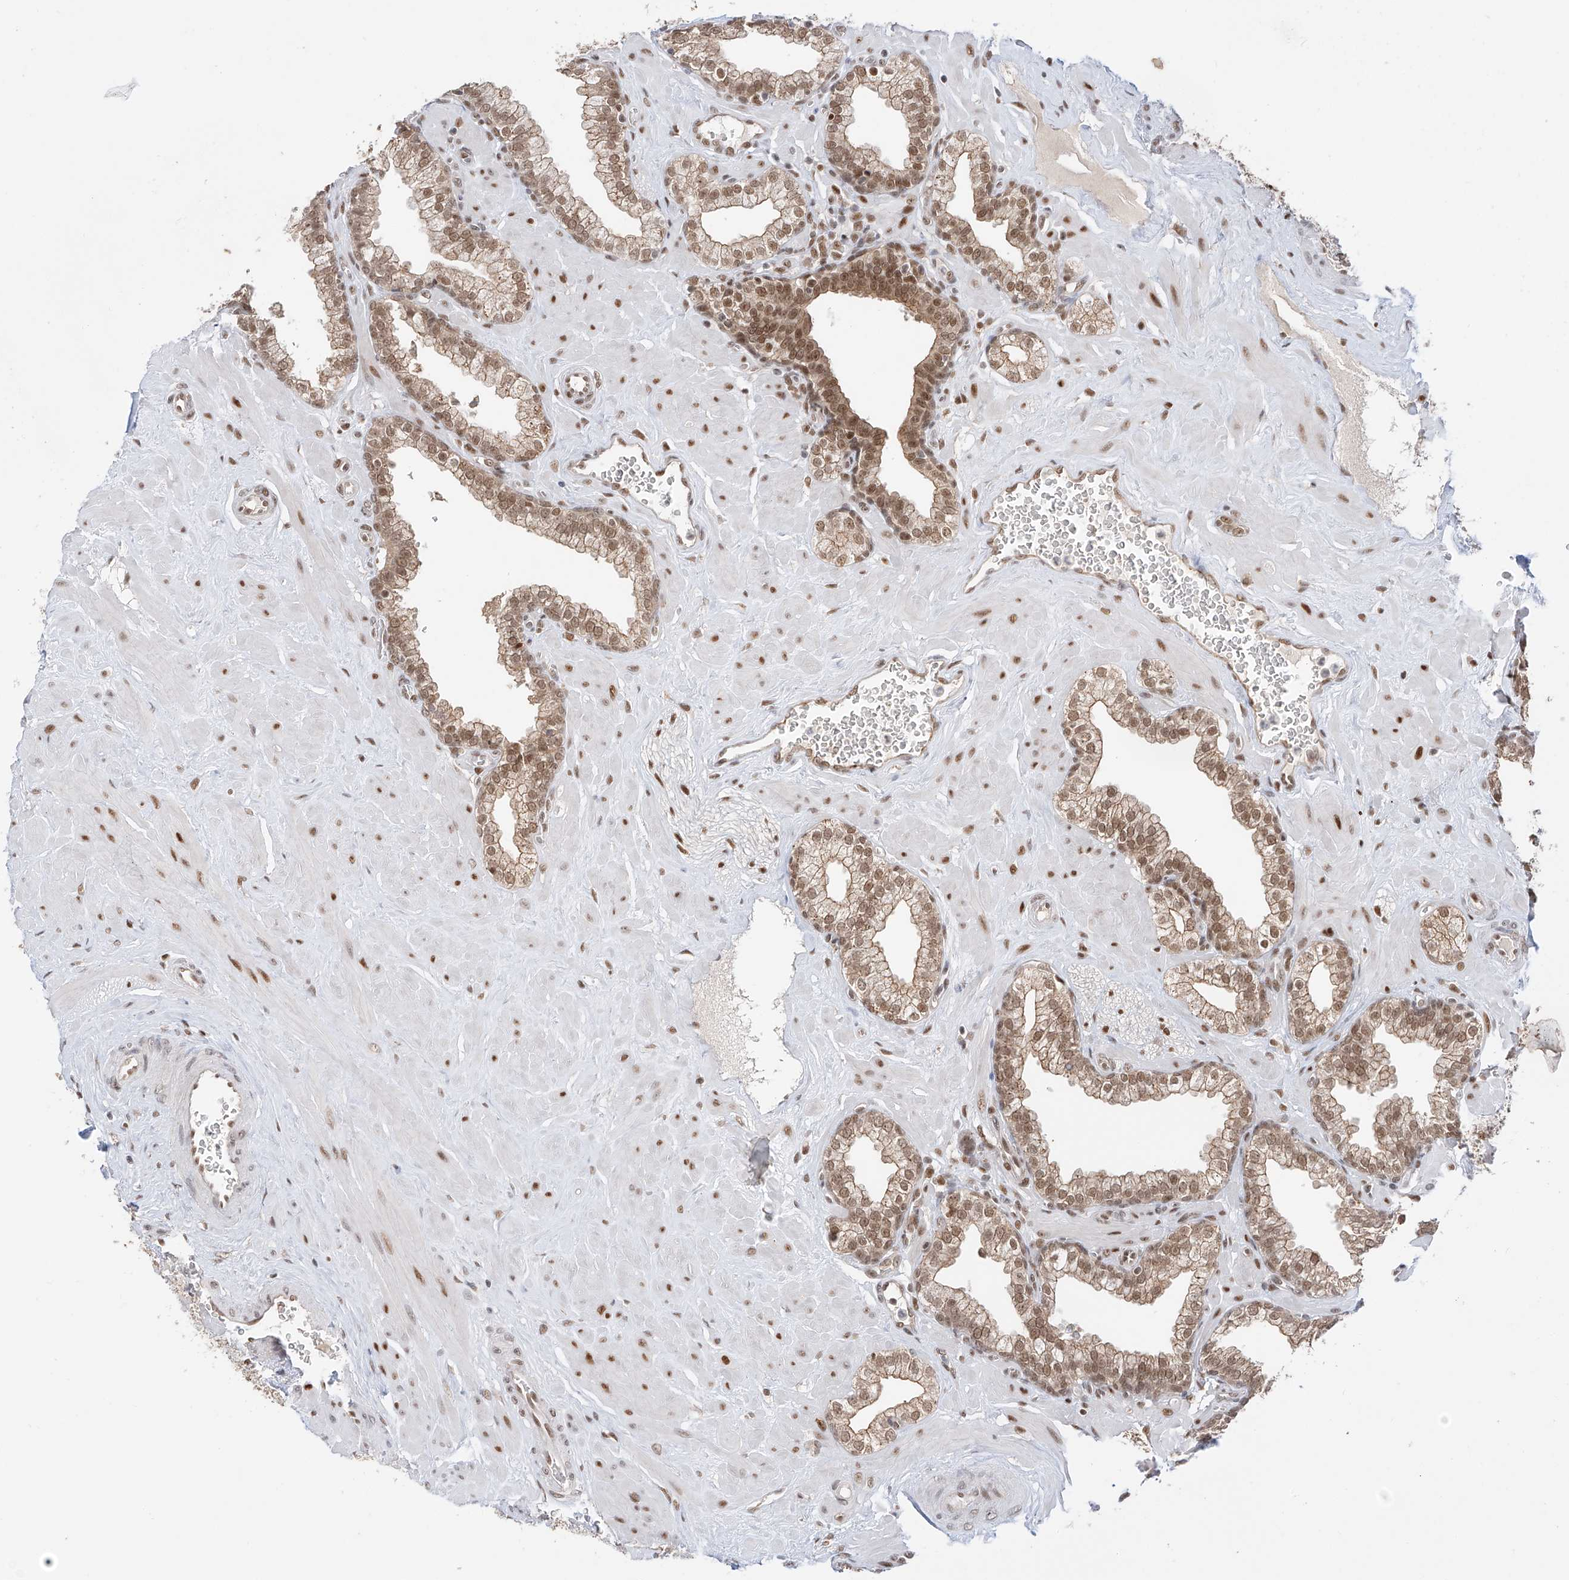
{"staining": {"intensity": "moderate", "quantity": ">75%", "location": "cytoplasmic/membranous,nuclear"}, "tissue": "prostate", "cell_type": "Glandular cells", "image_type": "normal", "snomed": [{"axis": "morphology", "description": "Normal tissue, NOS"}, {"axis": "morphology", "description": "Urothelial carcinoma, Low grade"}, {"axis": "topography", "description": "Urinary bladder"}, {"axis": "topography", "description": "Prostate"}], "caption": "Moderate cytoplasmic/membranous,nuclear positivity for a protein is identified in about >75% of glandular cells of unremarkable prostate using immunohistochemistry.", "gene": "POGK", "patient": {"sex": "male", "age": 60}}